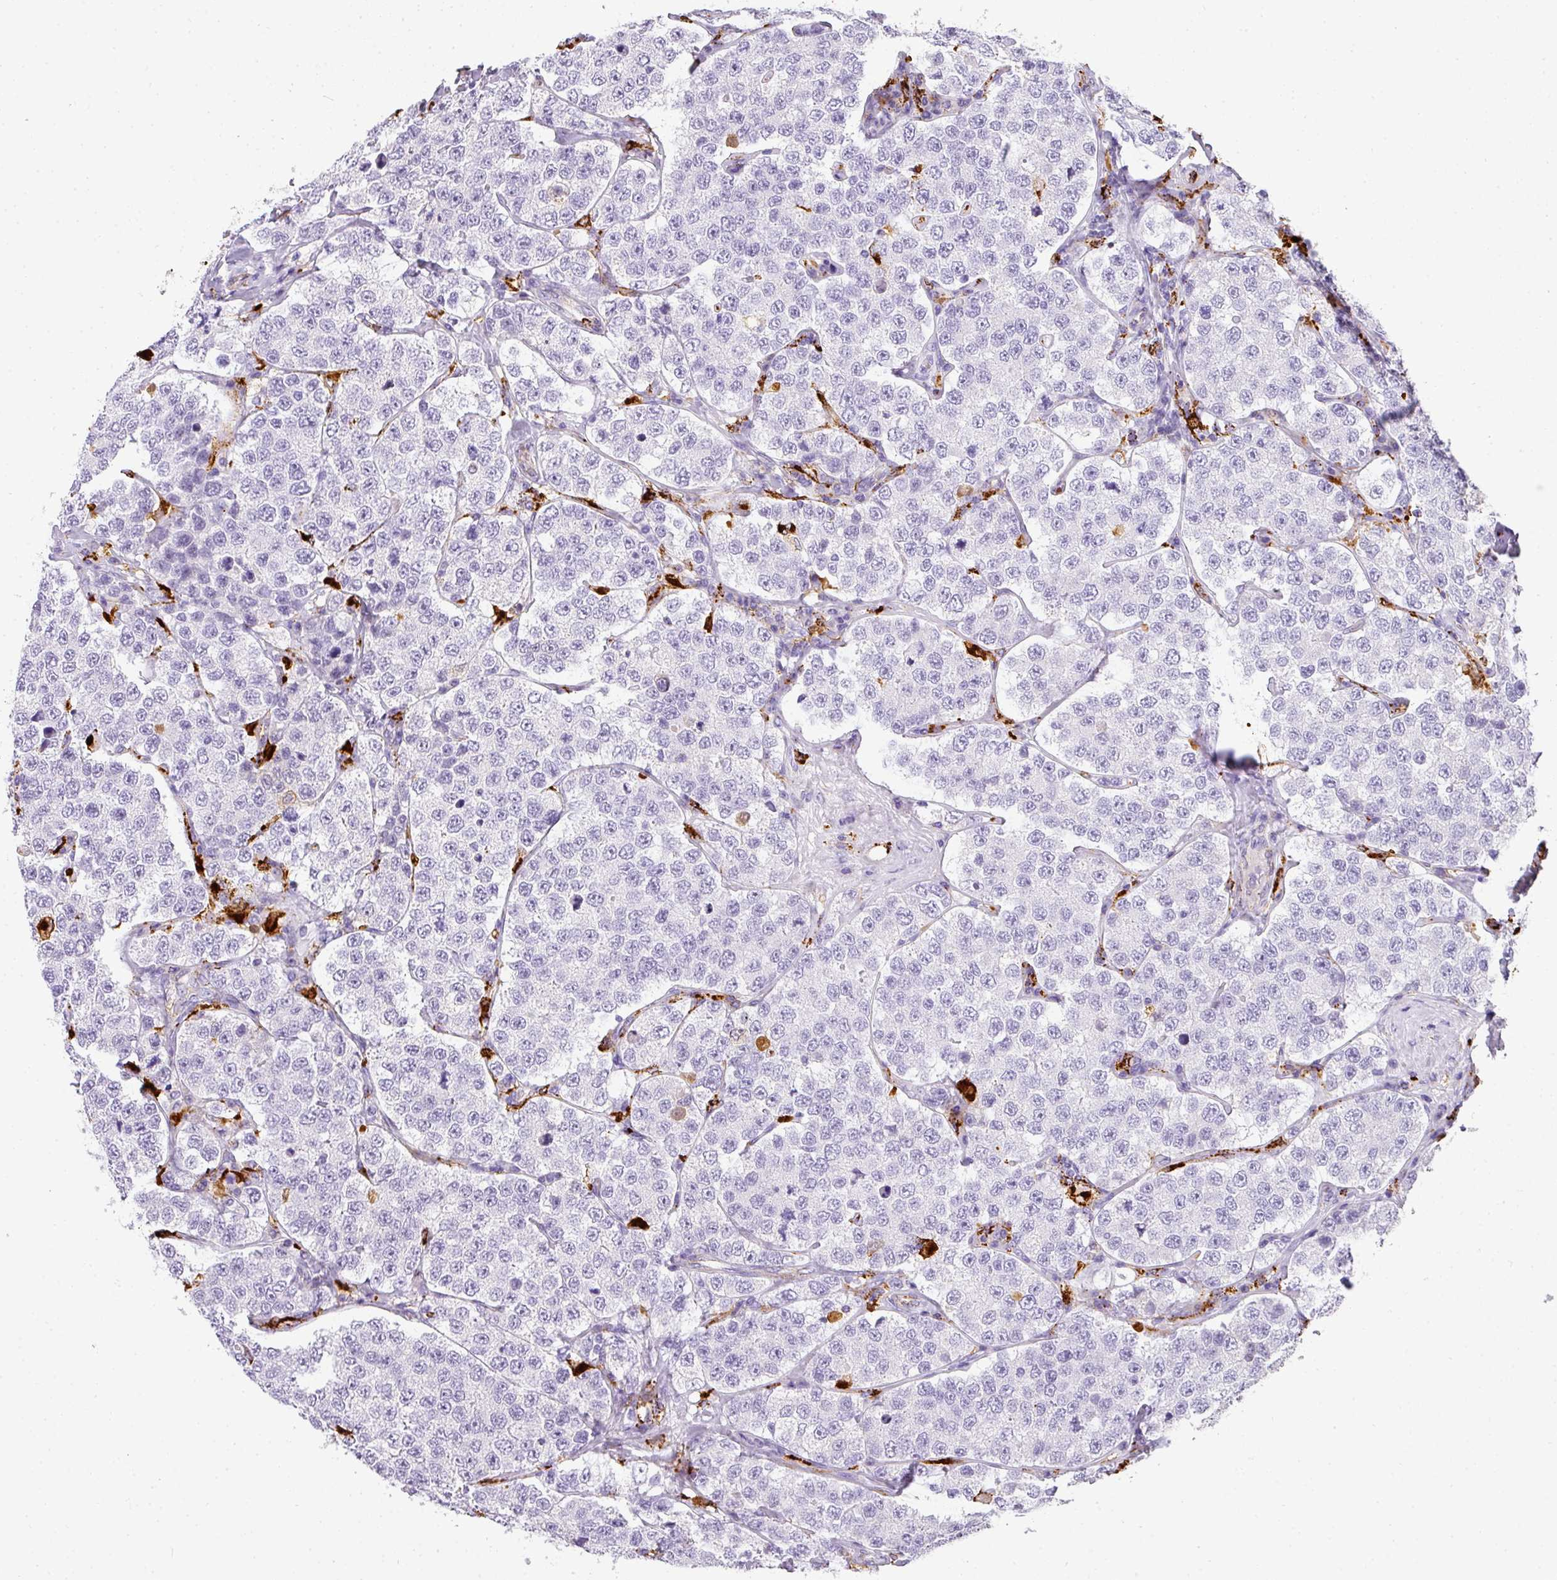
{"staining": {"intensity": "negative", "quantity": "none", "location": "none"}, "tissue": "testis cancer", "cell_type": "Tumor cells", "image_type": "cancer", "snomed": [{"axis": "morphology", "description": "Seminoma, NOS"}, {"axis": "topography", "description": "Testis"}], "caption": "DAB immunohistochemical staining of testis cancer shows no significant expression in tumor cells.", "gene": "MMACHC", "patient": {"sex": "male", "age": 34}}